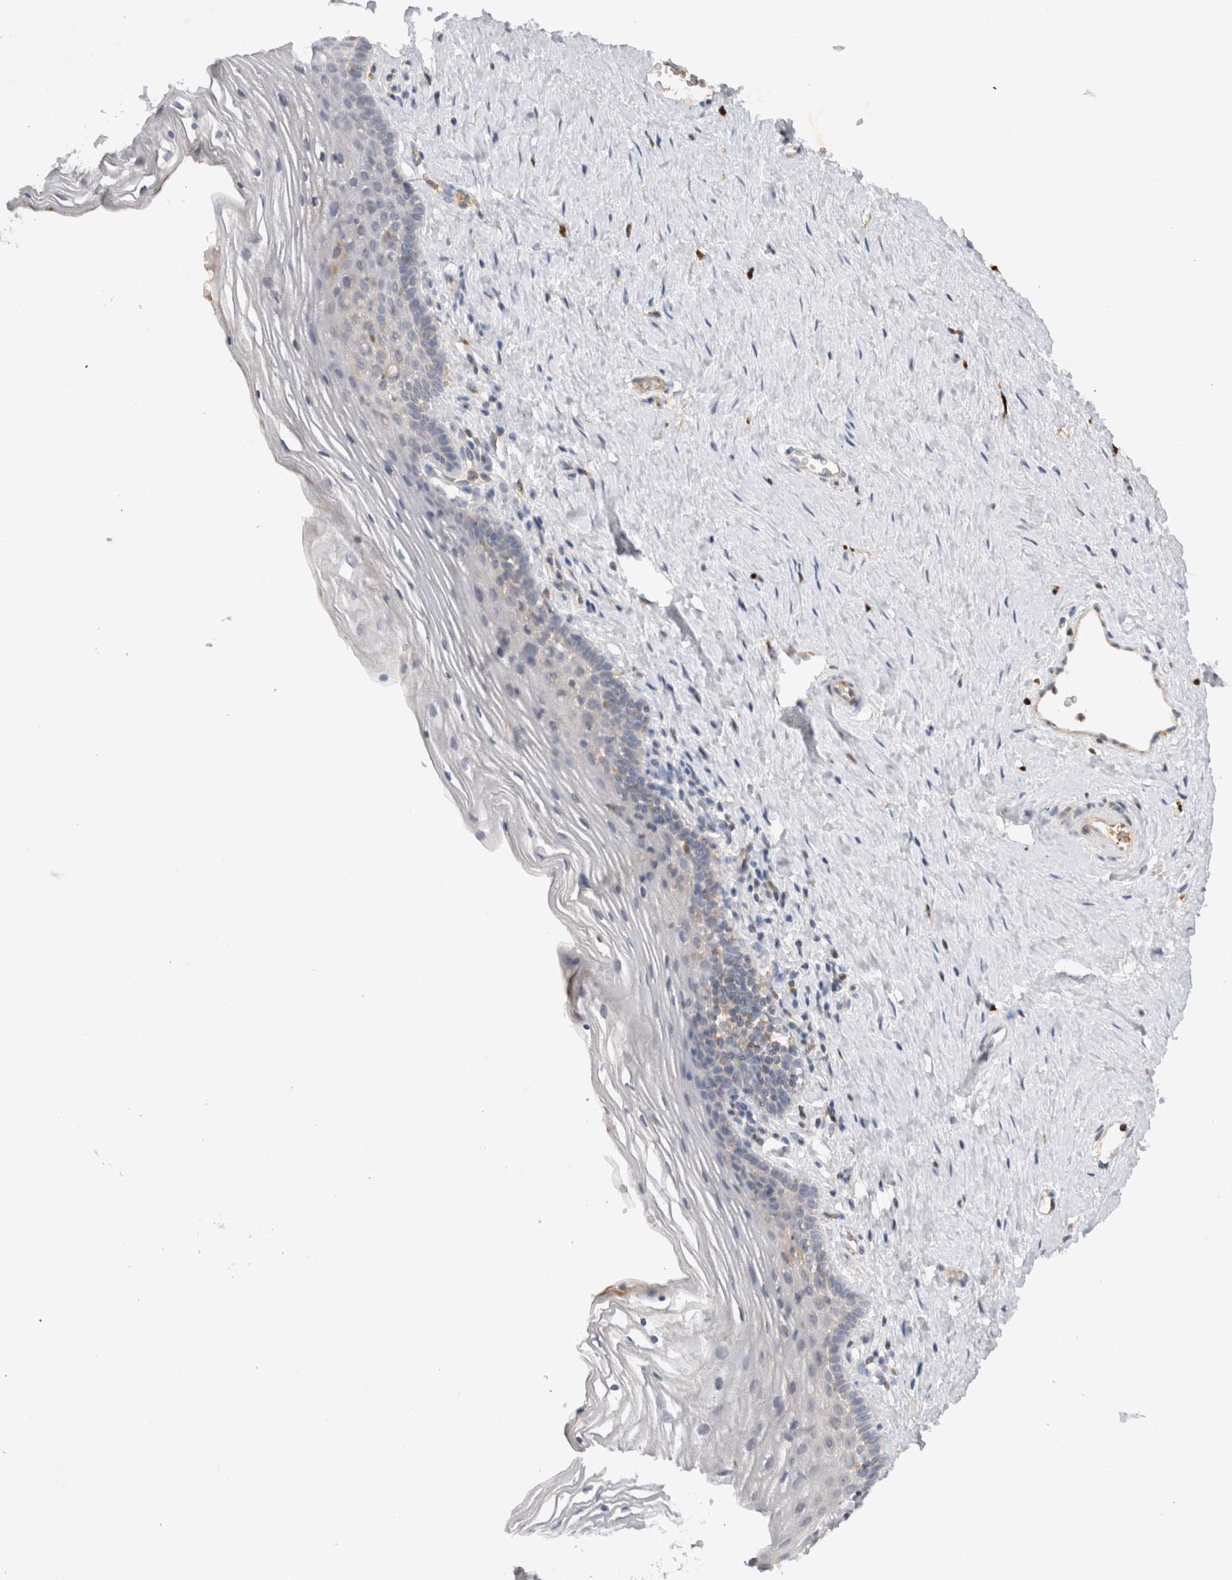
{"staining": {"intensity": "negative", "quantity": "none", "location": "none"}, "tissue": "vagina", "cell_type": "Squamous epithelial cells", "image_type": "normal", "snomed": [{"axis": "morphology", "description": "Normal tissue, NOS"}, {"axis": "topography", "description": "Vagina"}], "caption": "Photomicrograph shows no protein positivity in squamous epithelial cells of unremarkable vagina.", "gene": "GAS1", "patient": {"sex": "female", "age": 32}}